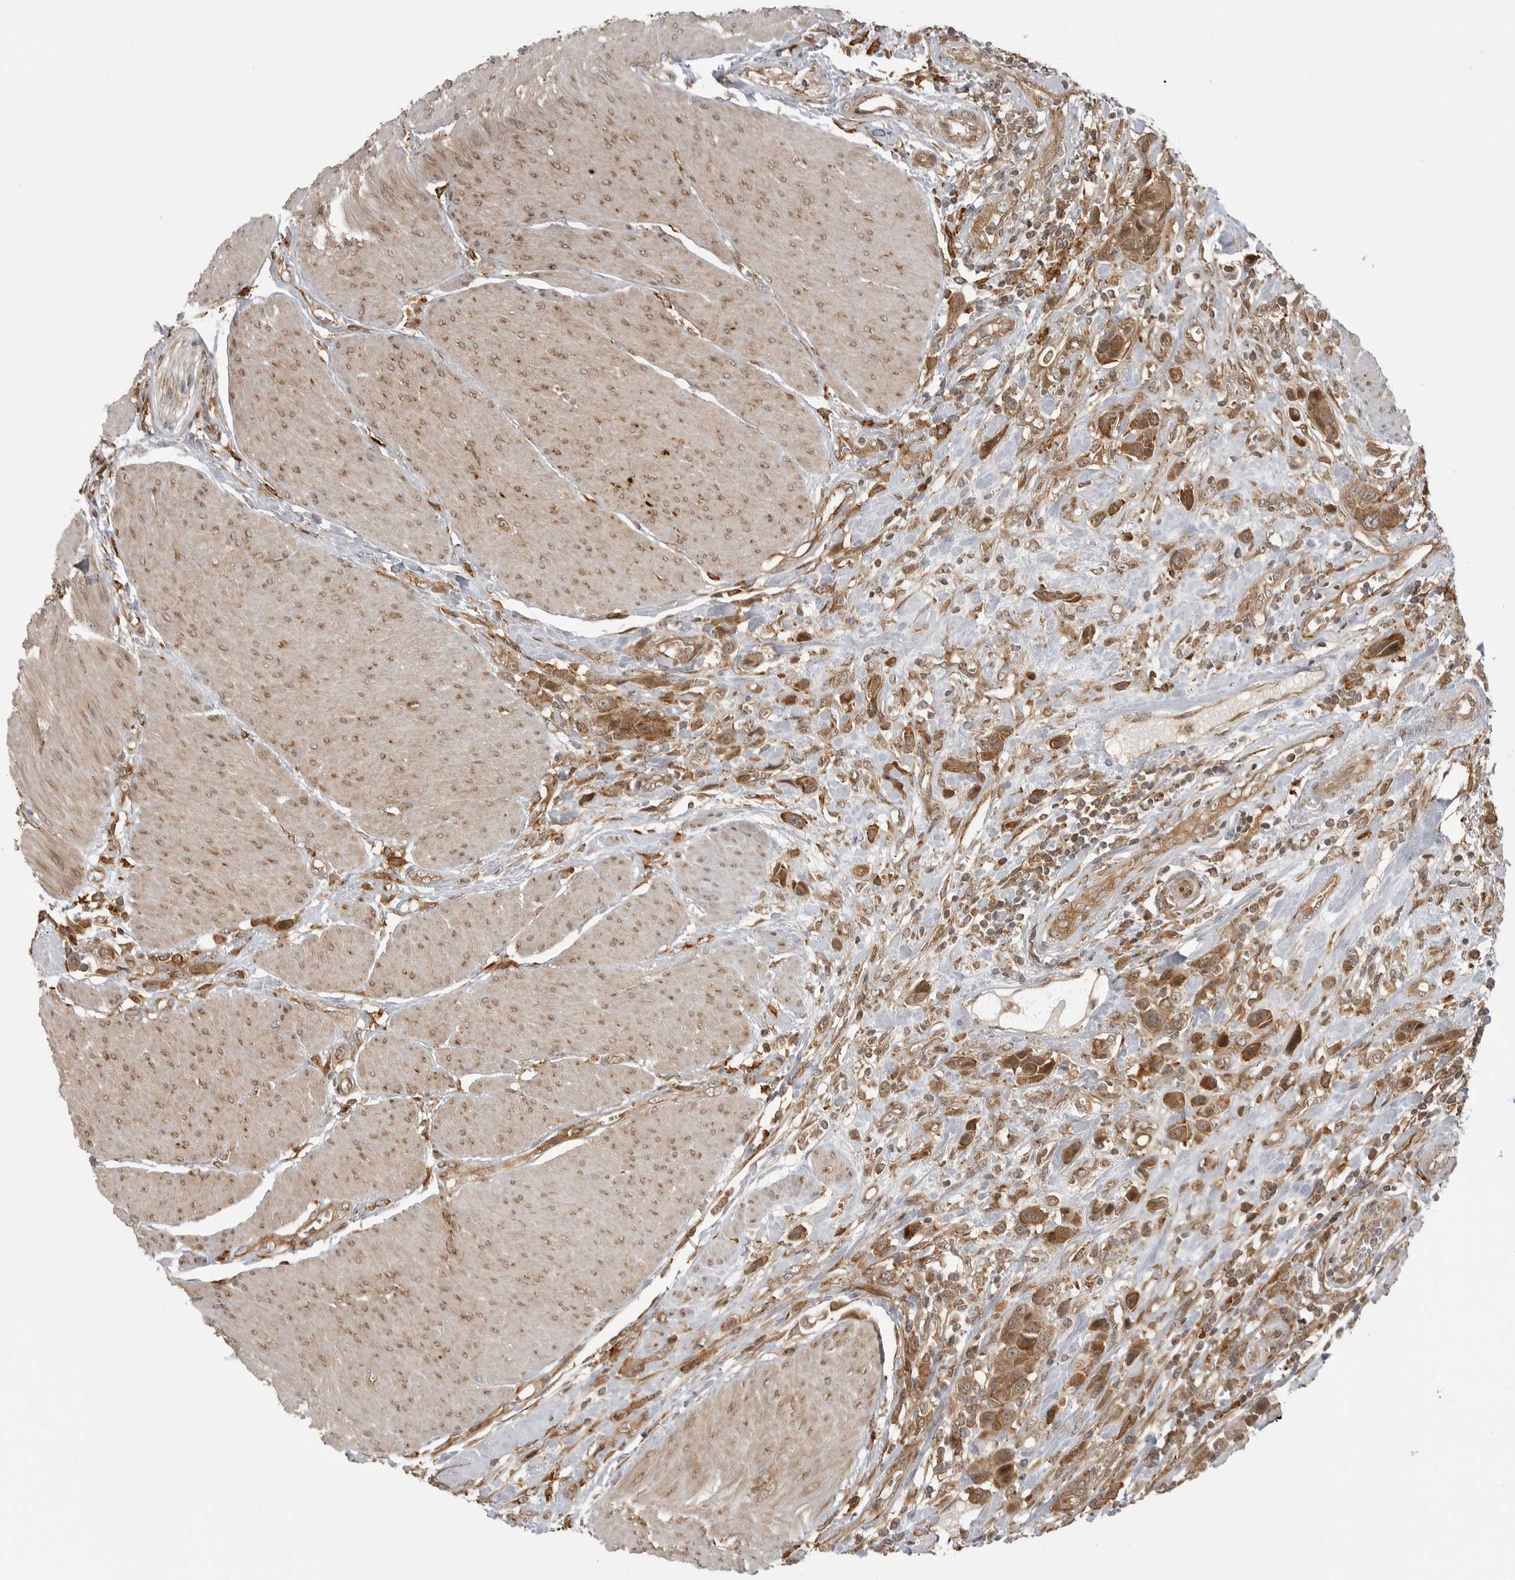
{"staining": {"intensity": "moderate", "quantity": ">75%", "location": "cytoplasmic/membranous"}, "tissue": "urothelial cancer", "cell_type": "Tumor cells", "image_type": "cancer", "snomed": [{"axis": "morphology", "description": "Urothelial carcinoma, High grade"}, {"axis": "topography", "description": "Urinary bladder"}], "caption": "Immunohistochemistry (IHC) photomicrograph of human urothelial cancer stained for a protein (brown), which displays medium levels of moderate cytoplasmic/membranous positivity in about >75% of tumor cells.", "gene": "FAT3", "patient": {"sex": "male", "age": 50}}